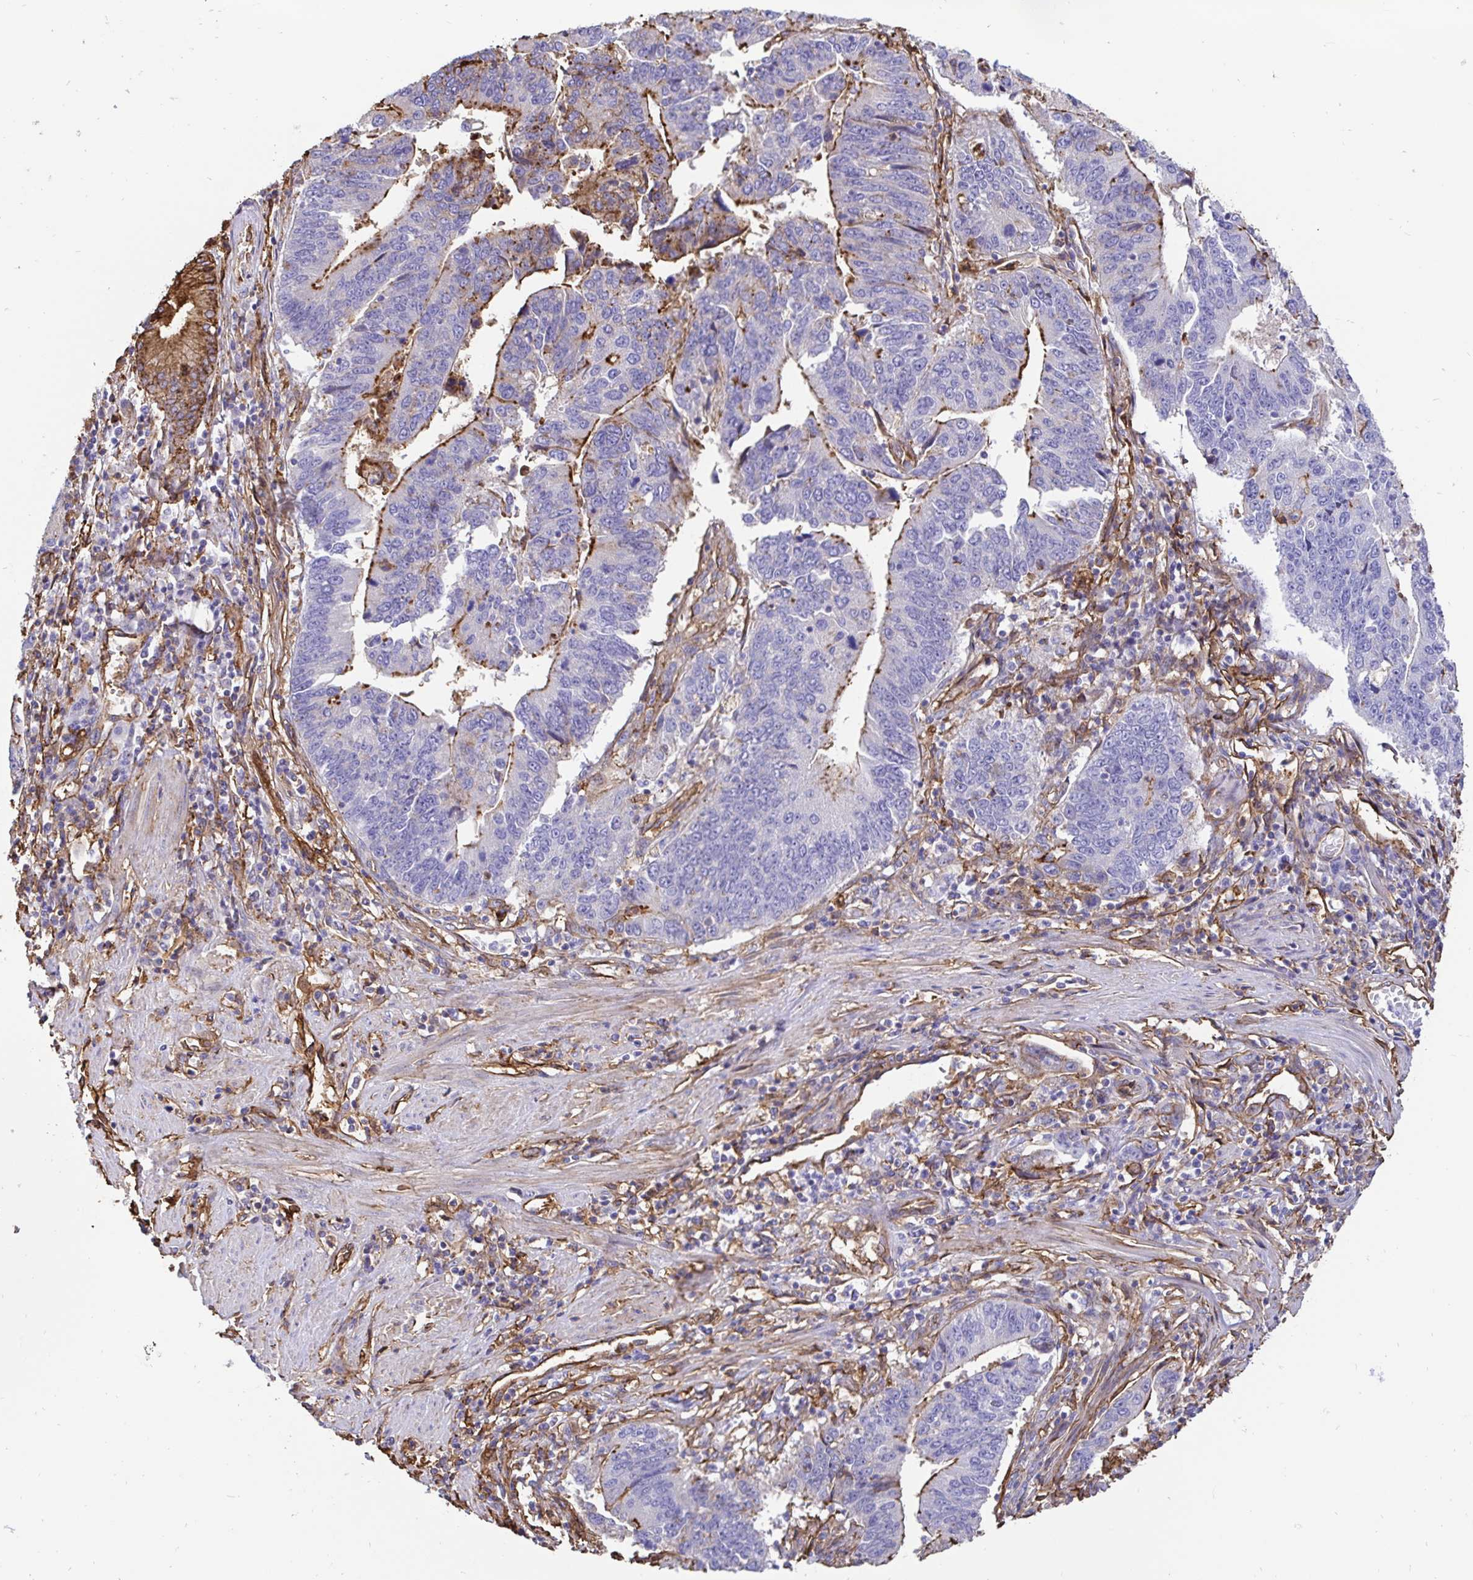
{"staining": {"intensity": "moderate", "quantity": "25%-75%", "location": "cytoplasmic/membranous"}, "tissue": "stomach cancer", "cell_type": "Tumor cells", "image_type": "cancer", "snomed": [{"axis": "morphology", "description": "Adenocarcinoma, NOS"}, {"axis": "topography", "description": "Stomach"}], "caption": "Human stomach cancer stained for a protein (brown) exhibits moderate cytoplasmic/membranous positive positivity in approximately 25%-75% of tumor cells.", "gene": "ANXA2", "patient": {"sex": "male", "age": 59}}